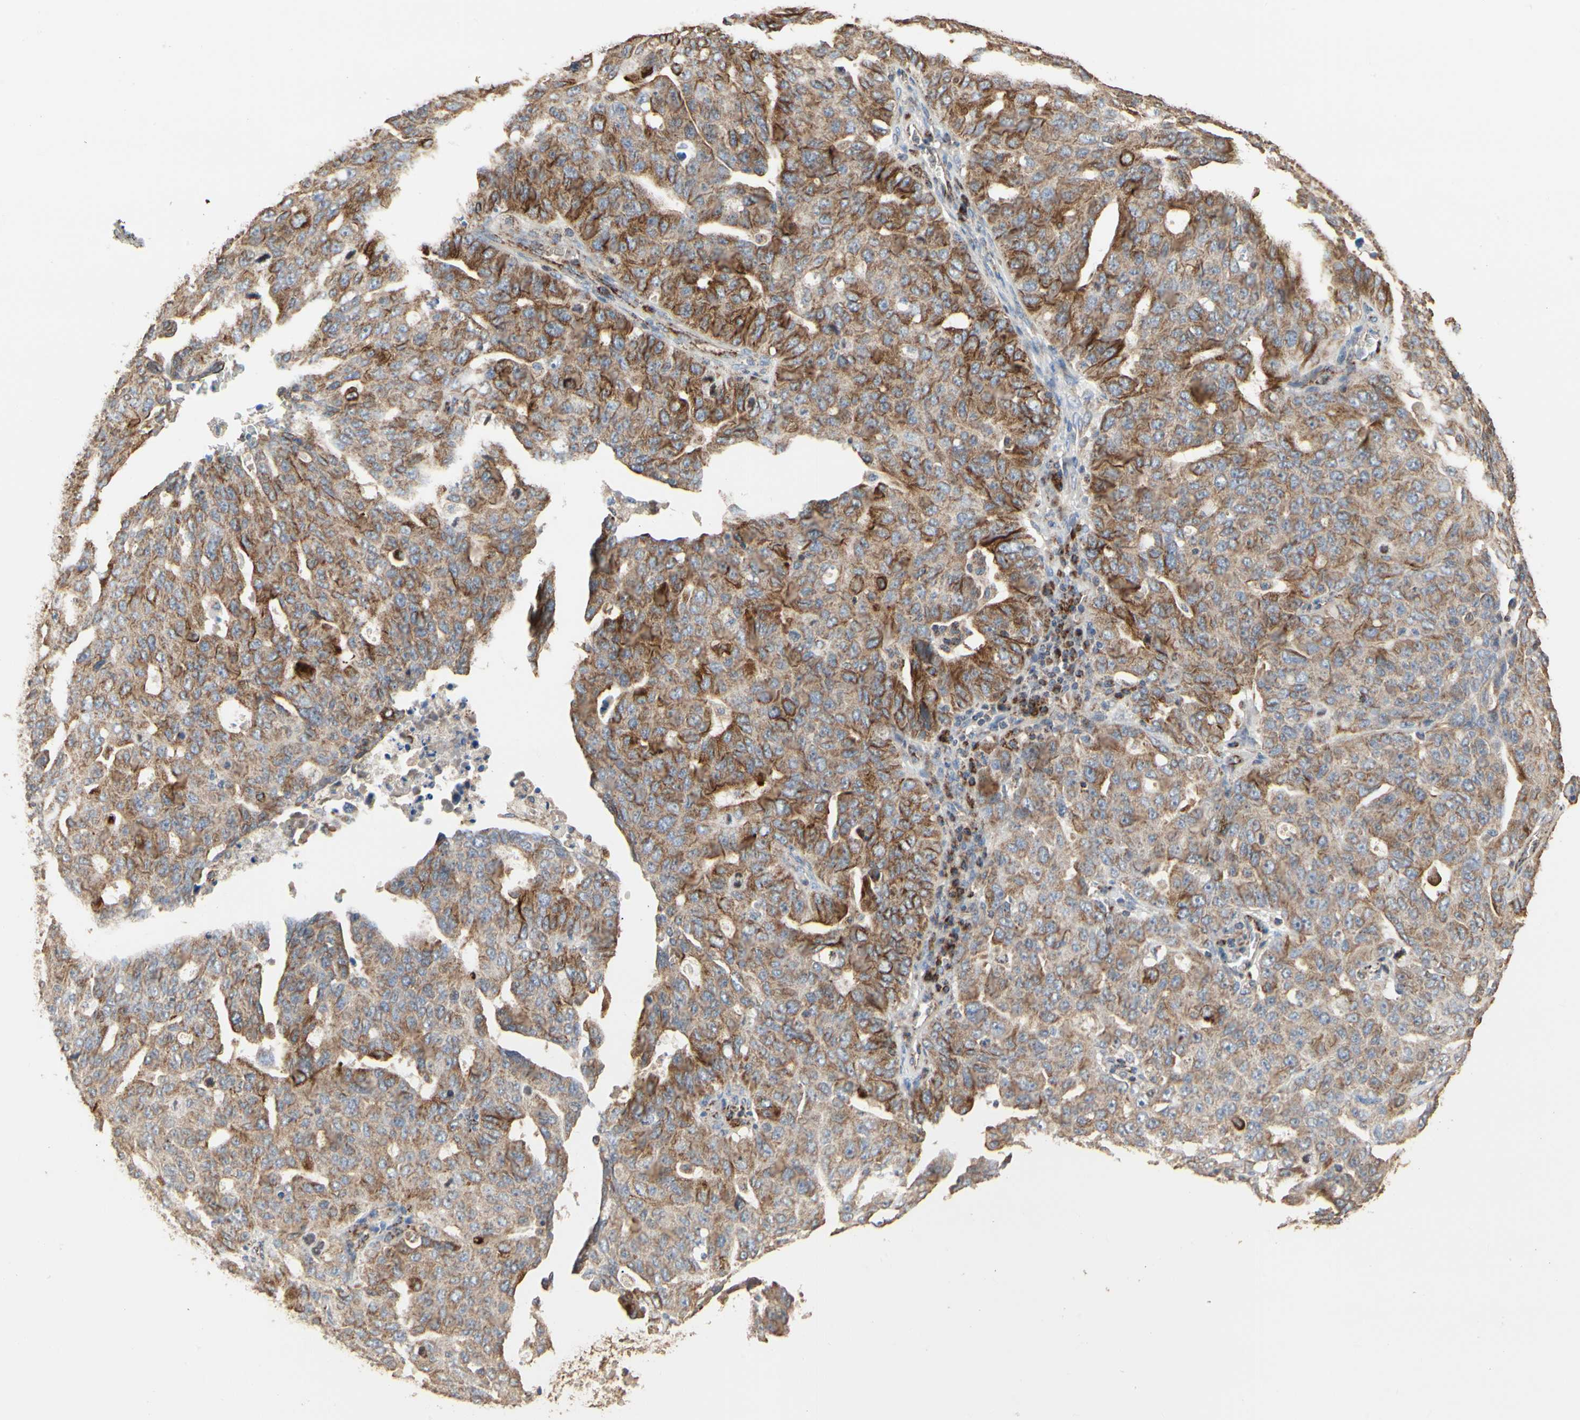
{"staining": {"intensity": "moderate", "quantity": "<25%", "location": "cytoplasmic/membranous"}, "tissue": "ovarian cancer", "cell_type": "Tumor cells", "image_type": "cancer", "snomed": [{"axis": "morphology", "description": "Carcinoma, endometroid"}, {"axis": "topography", "description": "Ovary"}], "caption": "Ovarian cancer (endometroid carcinoma) stained with a brown dye exhibits moderate cytoplasmic/membranous positive staining in approximately <25% of tumor cells.", "gene": "TUBA1A", "patient": {"sex": "female", "age": 62}}